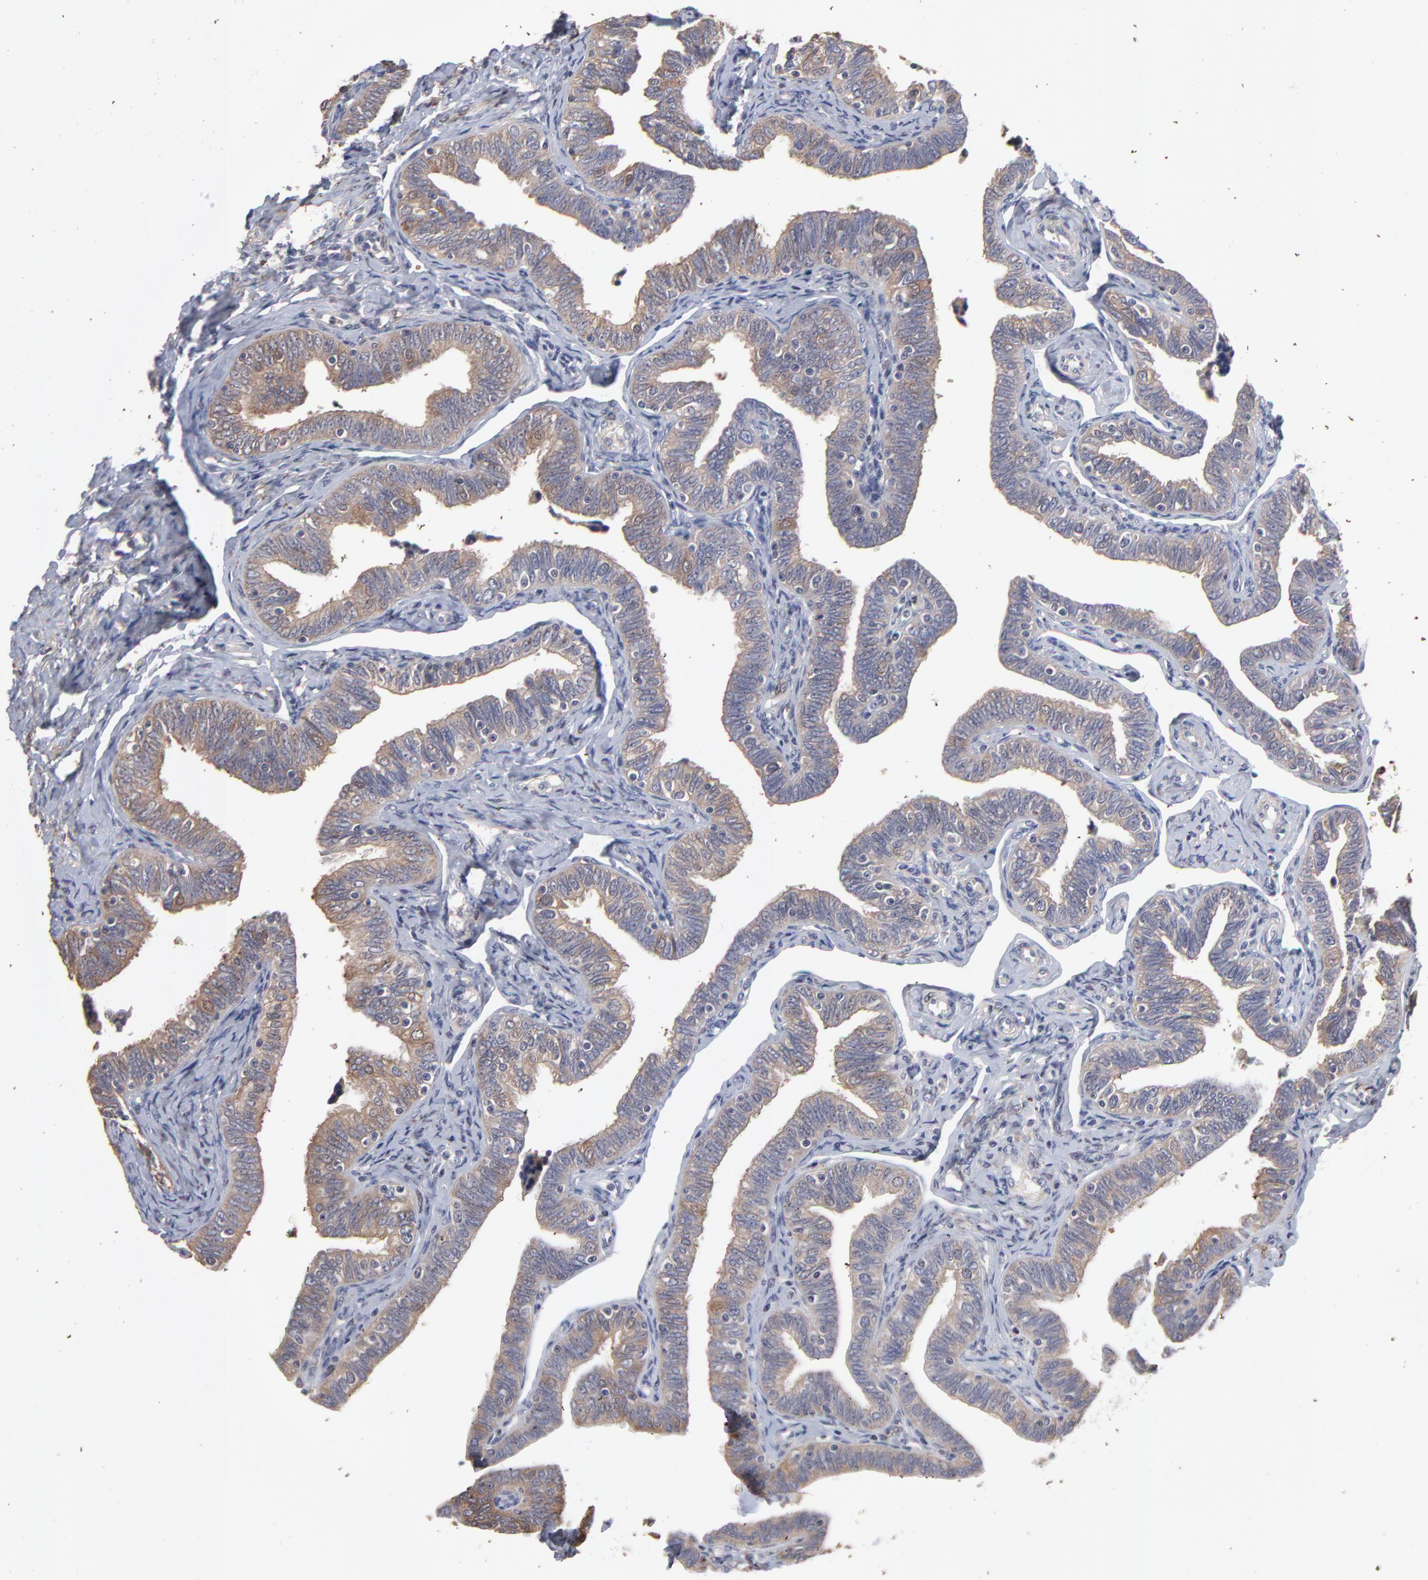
{"staining": {"intensity": "moderate", "quantity": ">75%", "location": "cytoplasmic/membranous"}, "tissue": "fallopian tube", "cell_type": "Glandular cells", "image_type": "normal", "snomed": [{"axis": "morphology", "description": "Normal tissue, NOS"}, {"axis": "topography", "description": "Fallopian tube"}, {"axis": "topography", "description": "Ovary"}], "caption": "Protein staining by IHC exhibits moderate cytoplasmic/membranous expression in approximately >75% of glandular cells in normal fallopian tube. The staining is performed using DAB (3,3'-diaminobenzidine) brown chromogen to label protein expression. The nuclei are counter-stained blue using hematoxylin.", "gene": "TANGO2", "patient": {"sex": "female", "age": 69}}